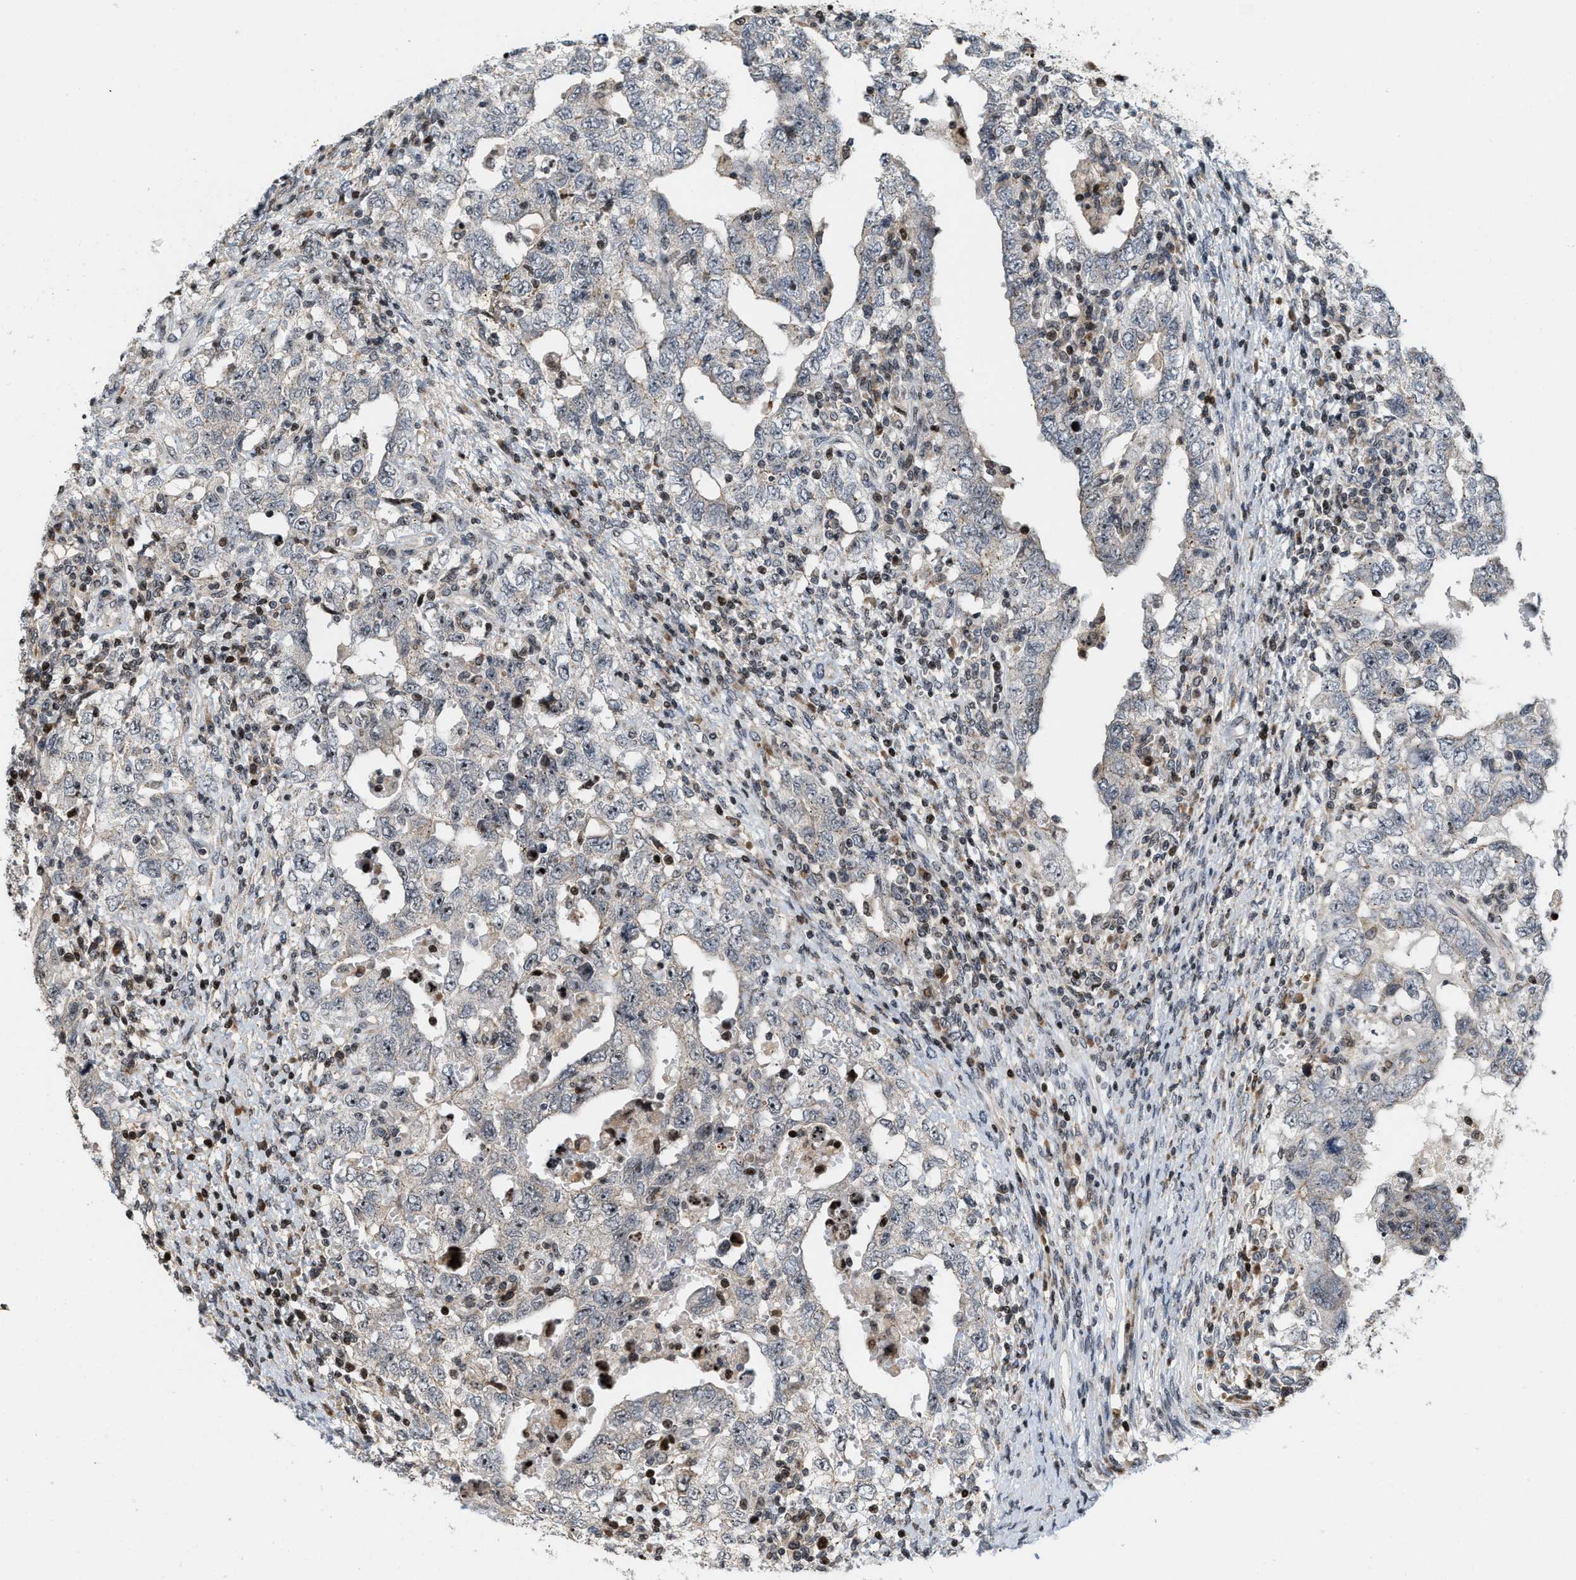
{"staining": {"intensity": "negative", "quantity": "none", "location": "none"}, "tissue": "testis cancer", "cell_type": "Tumor cells", "image_type": "cancer", "snomed": [{"axis": "morphology", "description": "Carcinoma, Embryonal, NOS"}, {"axis": "topography", "description": "Testis"}], "caption": "This histopathology image is of embryonal carcinoma (testis) stained with immunohistochemistry (IHC) to label a protein in brown with the nuclei are counter-stained blue. There is no positivity in tumor cells. (Brightfield microscopy of DAB (3,3'-diaminobenzidine) IHC at high magnification).", "gene": "PDZD2", "patient": {"sex": "male", "age": 26}}